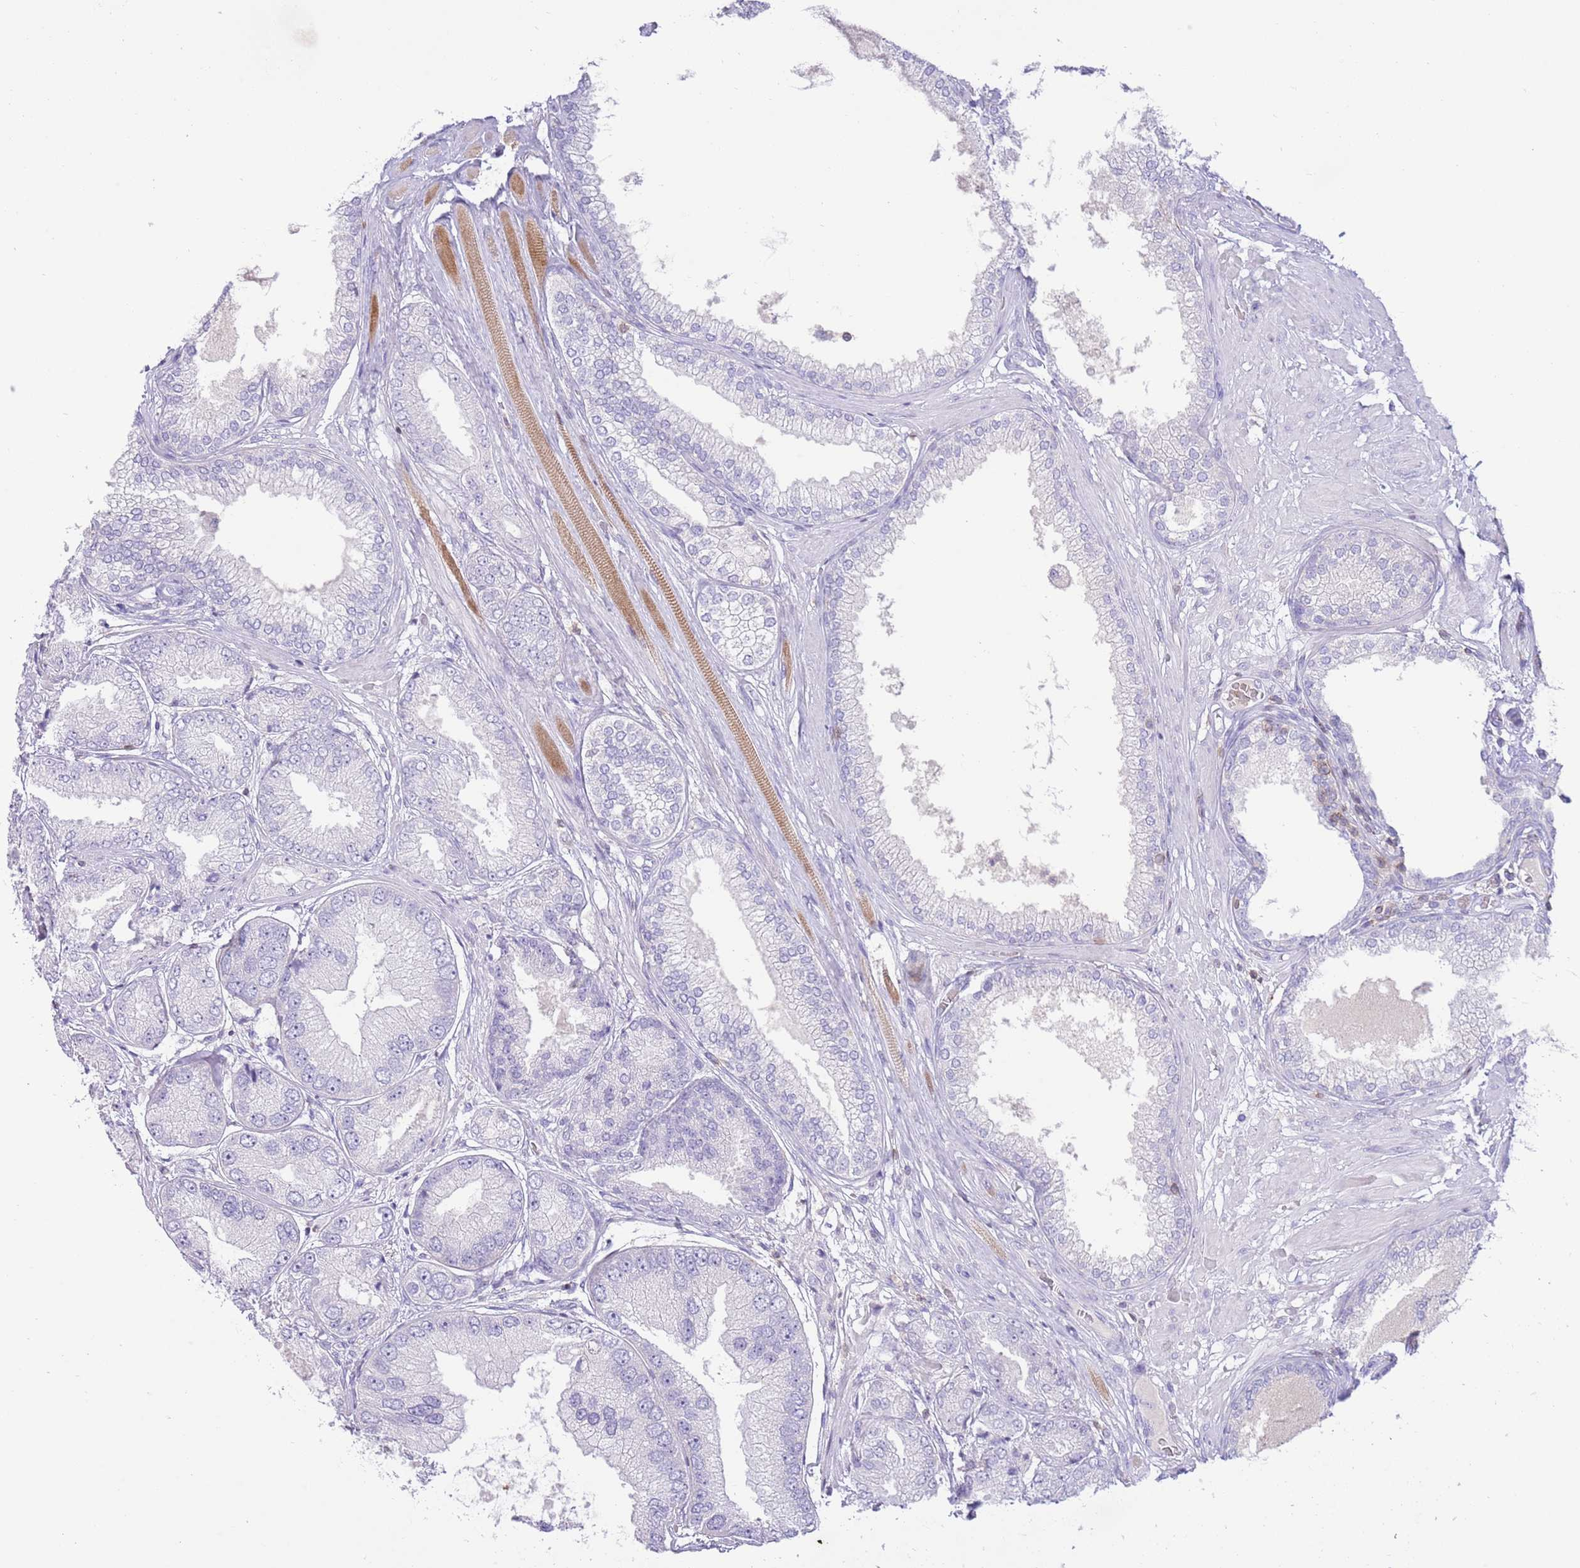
{"staining": {"intensity": "negative", "quantity": "none", "location": "none"}, "tissue": "prostate cancer", "cell_type": "Tumor cells", "image_type": "cancer", "snomed": [{"axis": "morphology", "description": "Adenocarcinoma, High grade"}, {"axis": "topography", "description": "Prostate"}], "caption": "Histopathology image shows no significant protein positivity in tumor cells of prostate cancer.", "gene": "OR4Q3", "patient": {"sex": "male", "age": 71}}